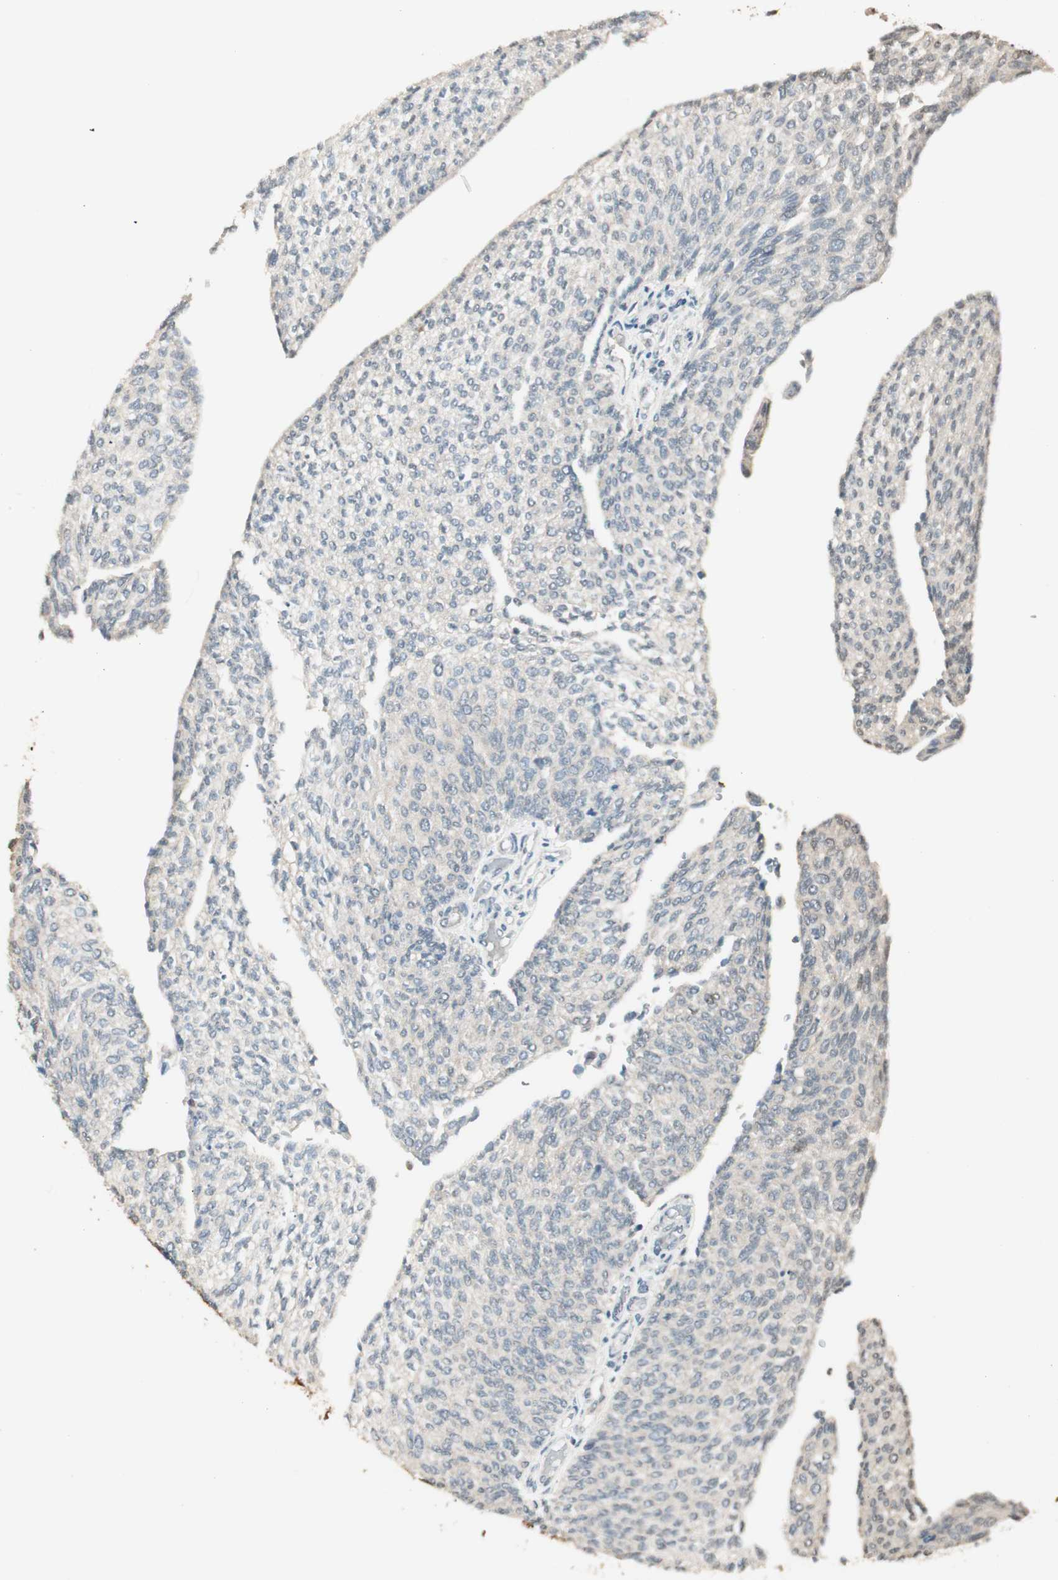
{"staining": {"intensity": "weak", "quantity": "<25%", "location": "nuclear"}, "tissue": "urothelial cancer", "cell_type": "Tumor cells", "image_type": "cancer", "snomed": [{"axis": "morphology", "description": "Urothelial carcinoma, Low grade"}, {"axis": "topography", "description": "Urinary bladder"}], "caption": "The immunohistochemistry (IHC) photomicrograph has no significant expression in tumor cells of urothelial cancer tissue.", "gene": "USP5", "patient": {"sex": "female", "age": 79}}